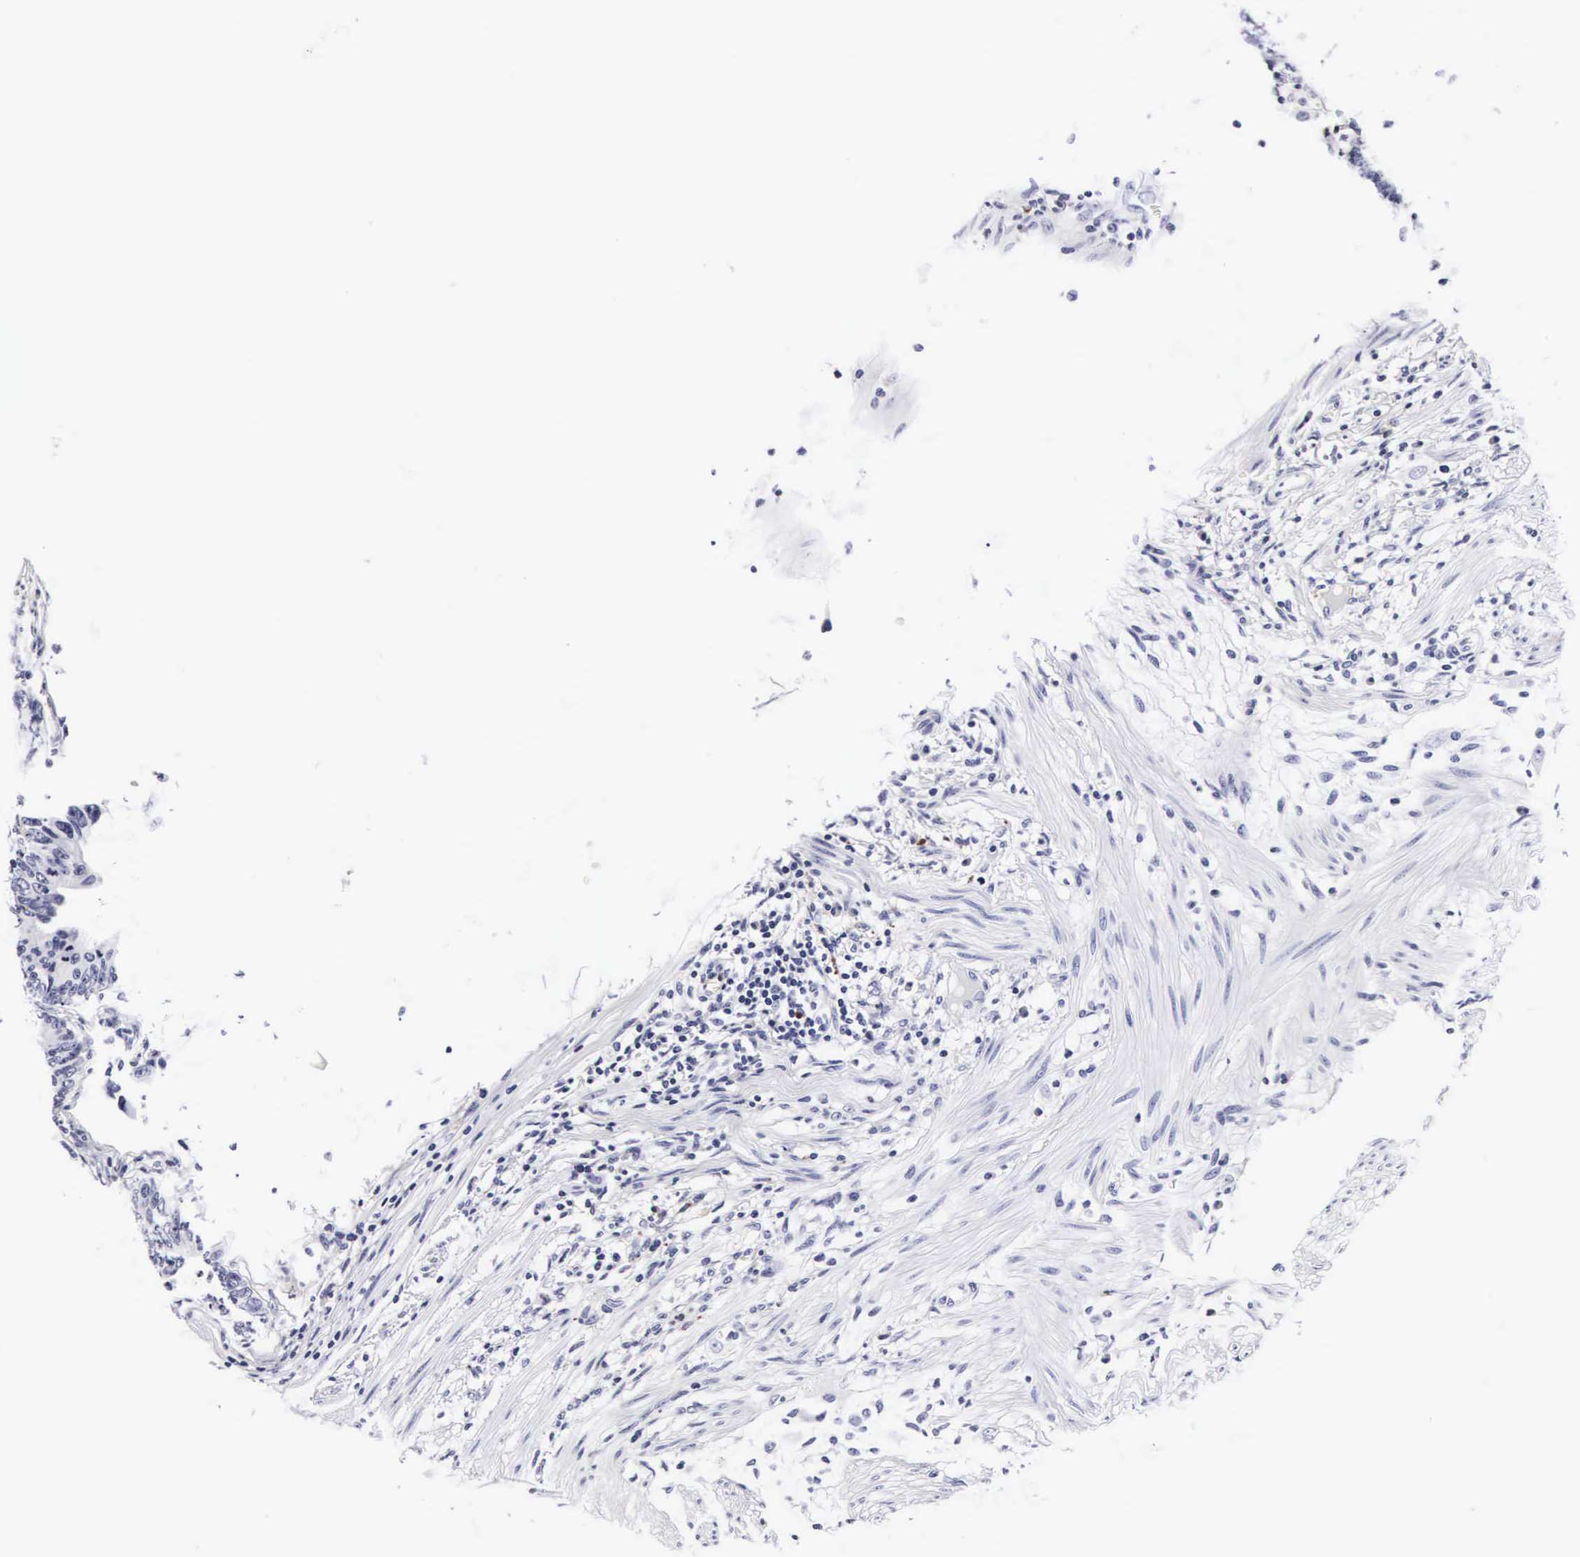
{"staining": {"intensity": "negative", "quantity": "none", "location": "none"}, "tissue": "colorectal cancer", "cell_type": "Tumor cells", "image_type": "cancer", "snomed": [{"axis": "morphology", "description": "Adenocarcinoma, NOS"}, {"axis": "topography", "description": "Colon"}], "caption": "Immunohistochemistry (IHC) image of human colorectal cancer (adenocarcinoma) stained for a protein (brown), which displays no staining in tumor cells.", "gene": "RNASE6", "patient": {"sex": "female", "age": 78}}